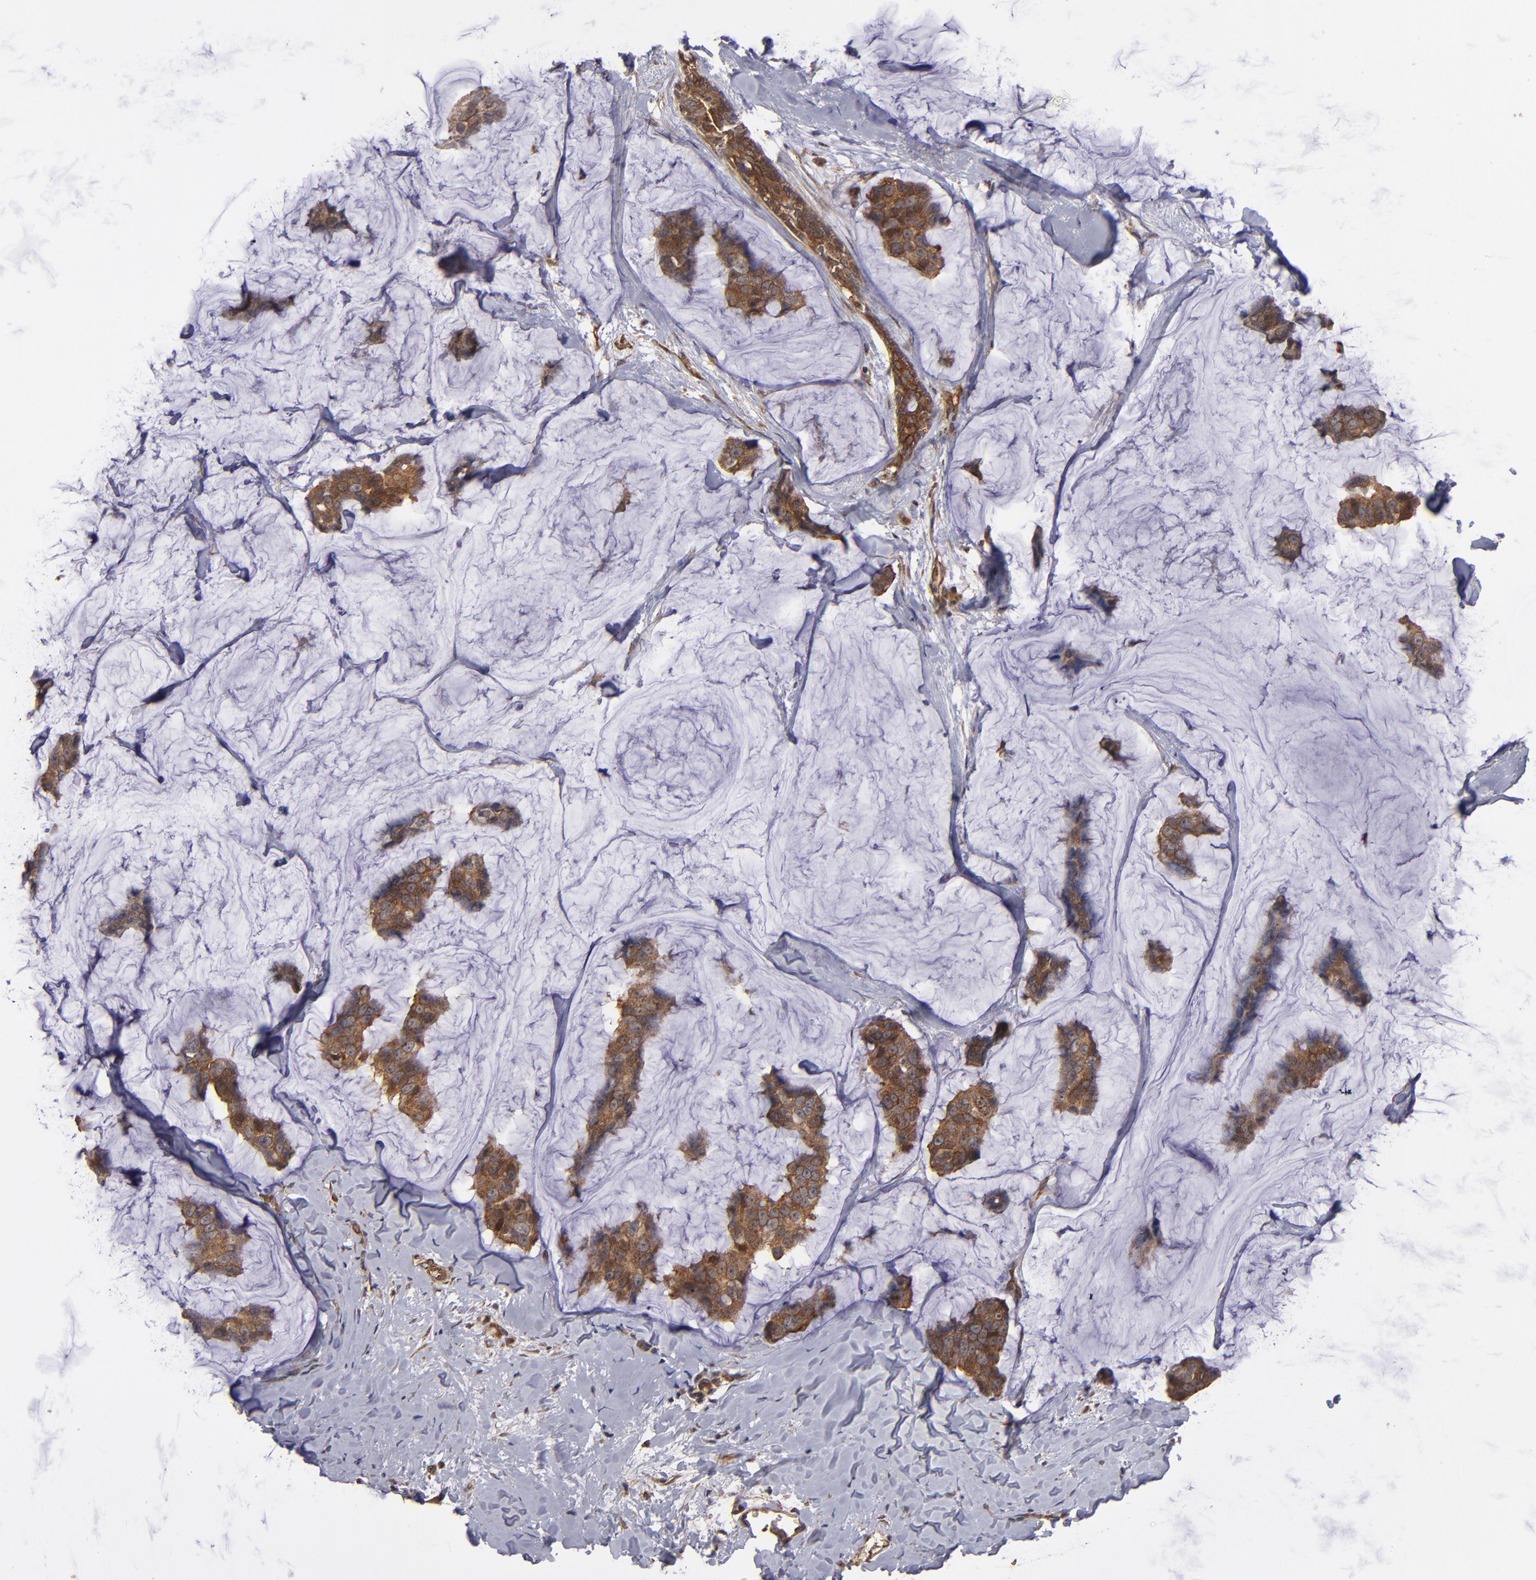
{"staining": {"intensity": "strong", "quantity": ">75%", "location": "cytoplasmic/membranous"}, "tissue": "breast cancer", "cell_type": "Tumor cells", "image_type": "cancer", "snomed": [{"axis": "morphology", "description": "Normal tissue, NOS"}, {"axis": "morphology", "description": "Duct carcinoma"}, {"axis": "topography", "description": "Breast"}], "caption": "High-magnification brightfield microscopy of breast invasive ductal carcinoma stained with DAB (brown) and counterstained with hematoxylin (blue). tumor cells exhibit strong cytoplasmic/membranous staining is identified in approximately>75% of cells.", "gene": "BDKRB1", "patient": {"sex": "female", "age": 50}}